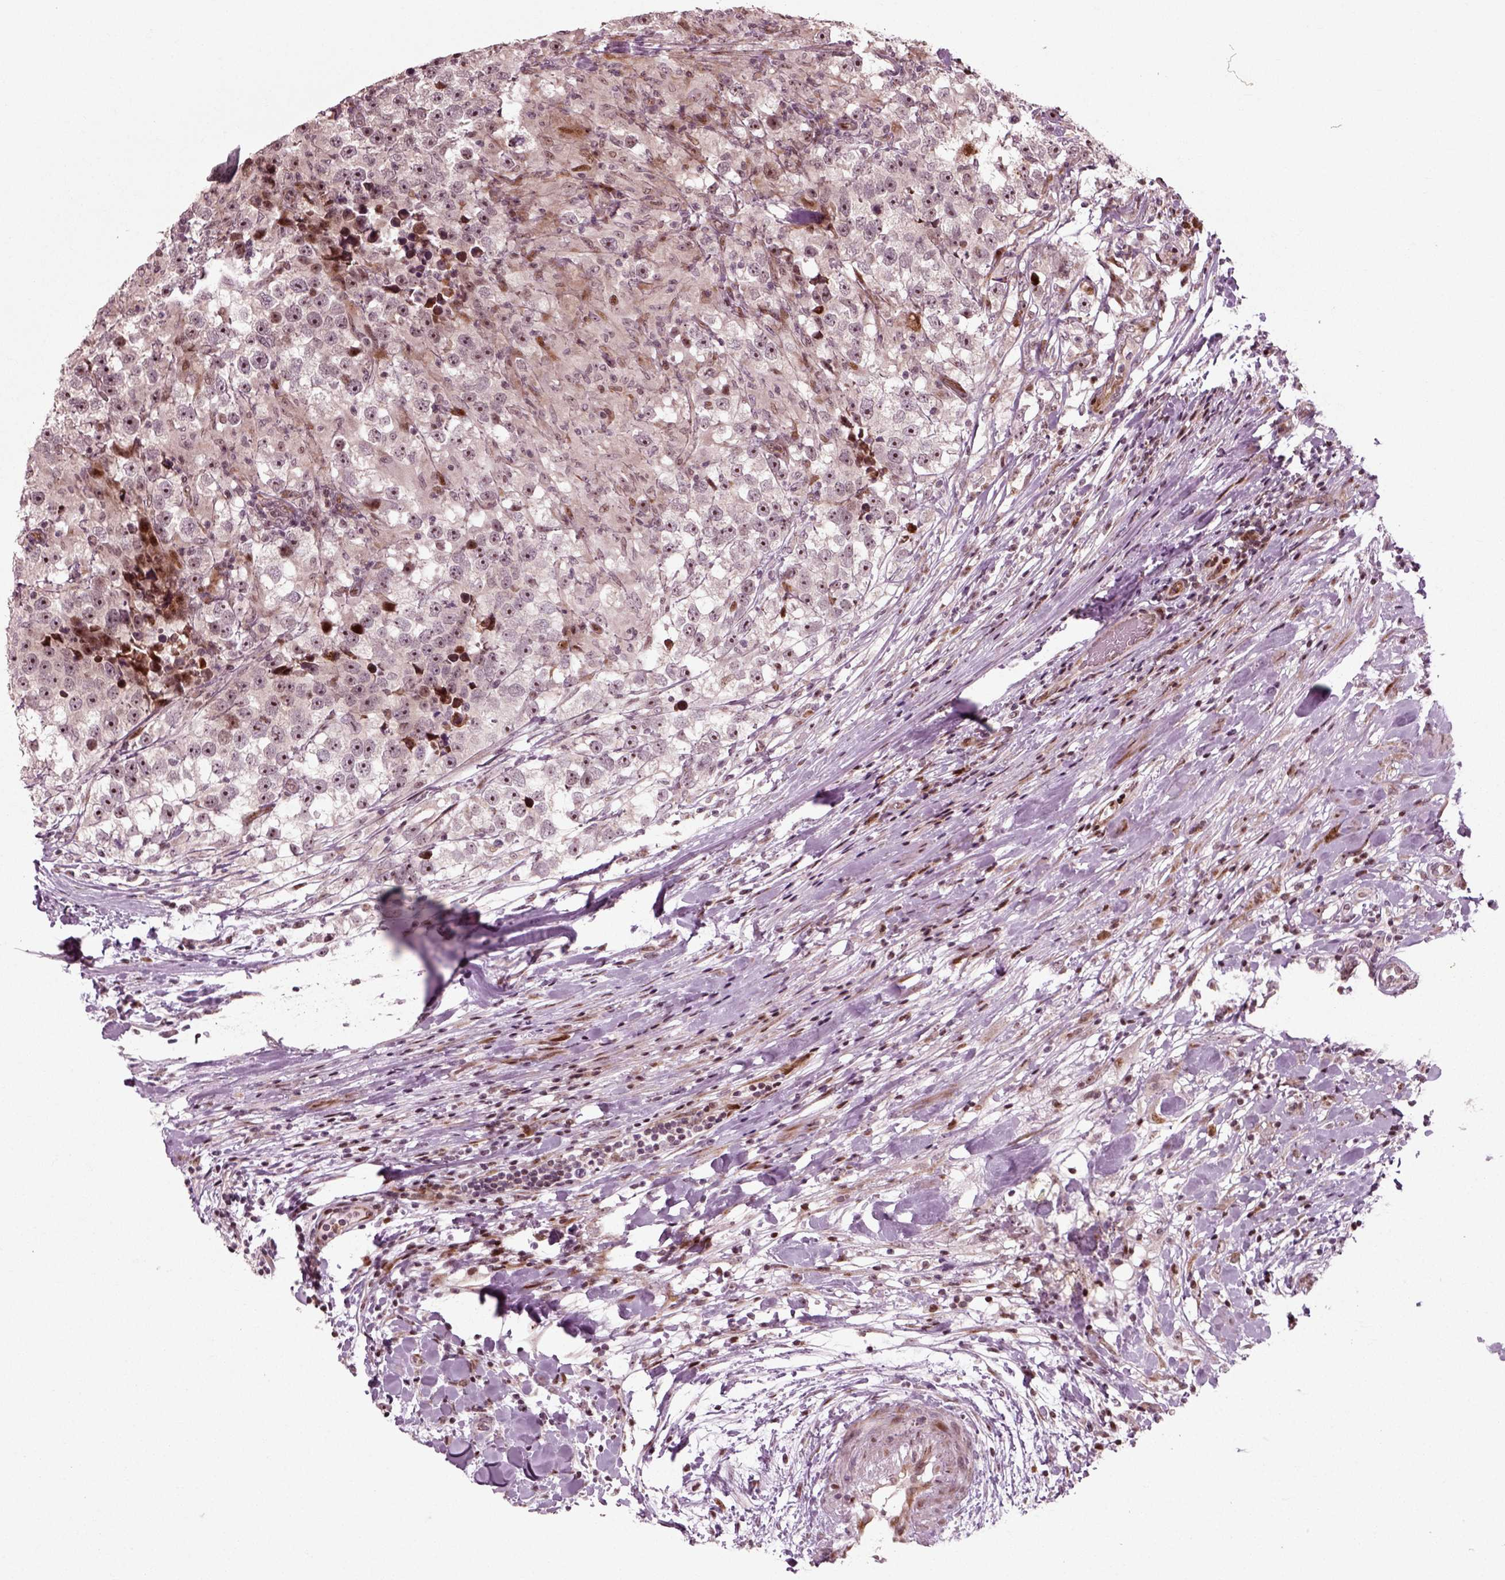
{"staining": {"intensity": "negative", "quantity": "none", "location": "none"}, "tissue": "testis cancer", "cell_type": "Tumor cells", "image_type": "cancer", "snomed": [{"axis": "morphology", "description": "Seminoma, NOS"}, {"axis": "topography", "description": "Testis"}], "caption": "A photomicrograph of human testis cancer (seminoma) is negative for staining in tumor cells.", "gene": "CDC14A", "patient": {"sex": "male", "age": 46}}